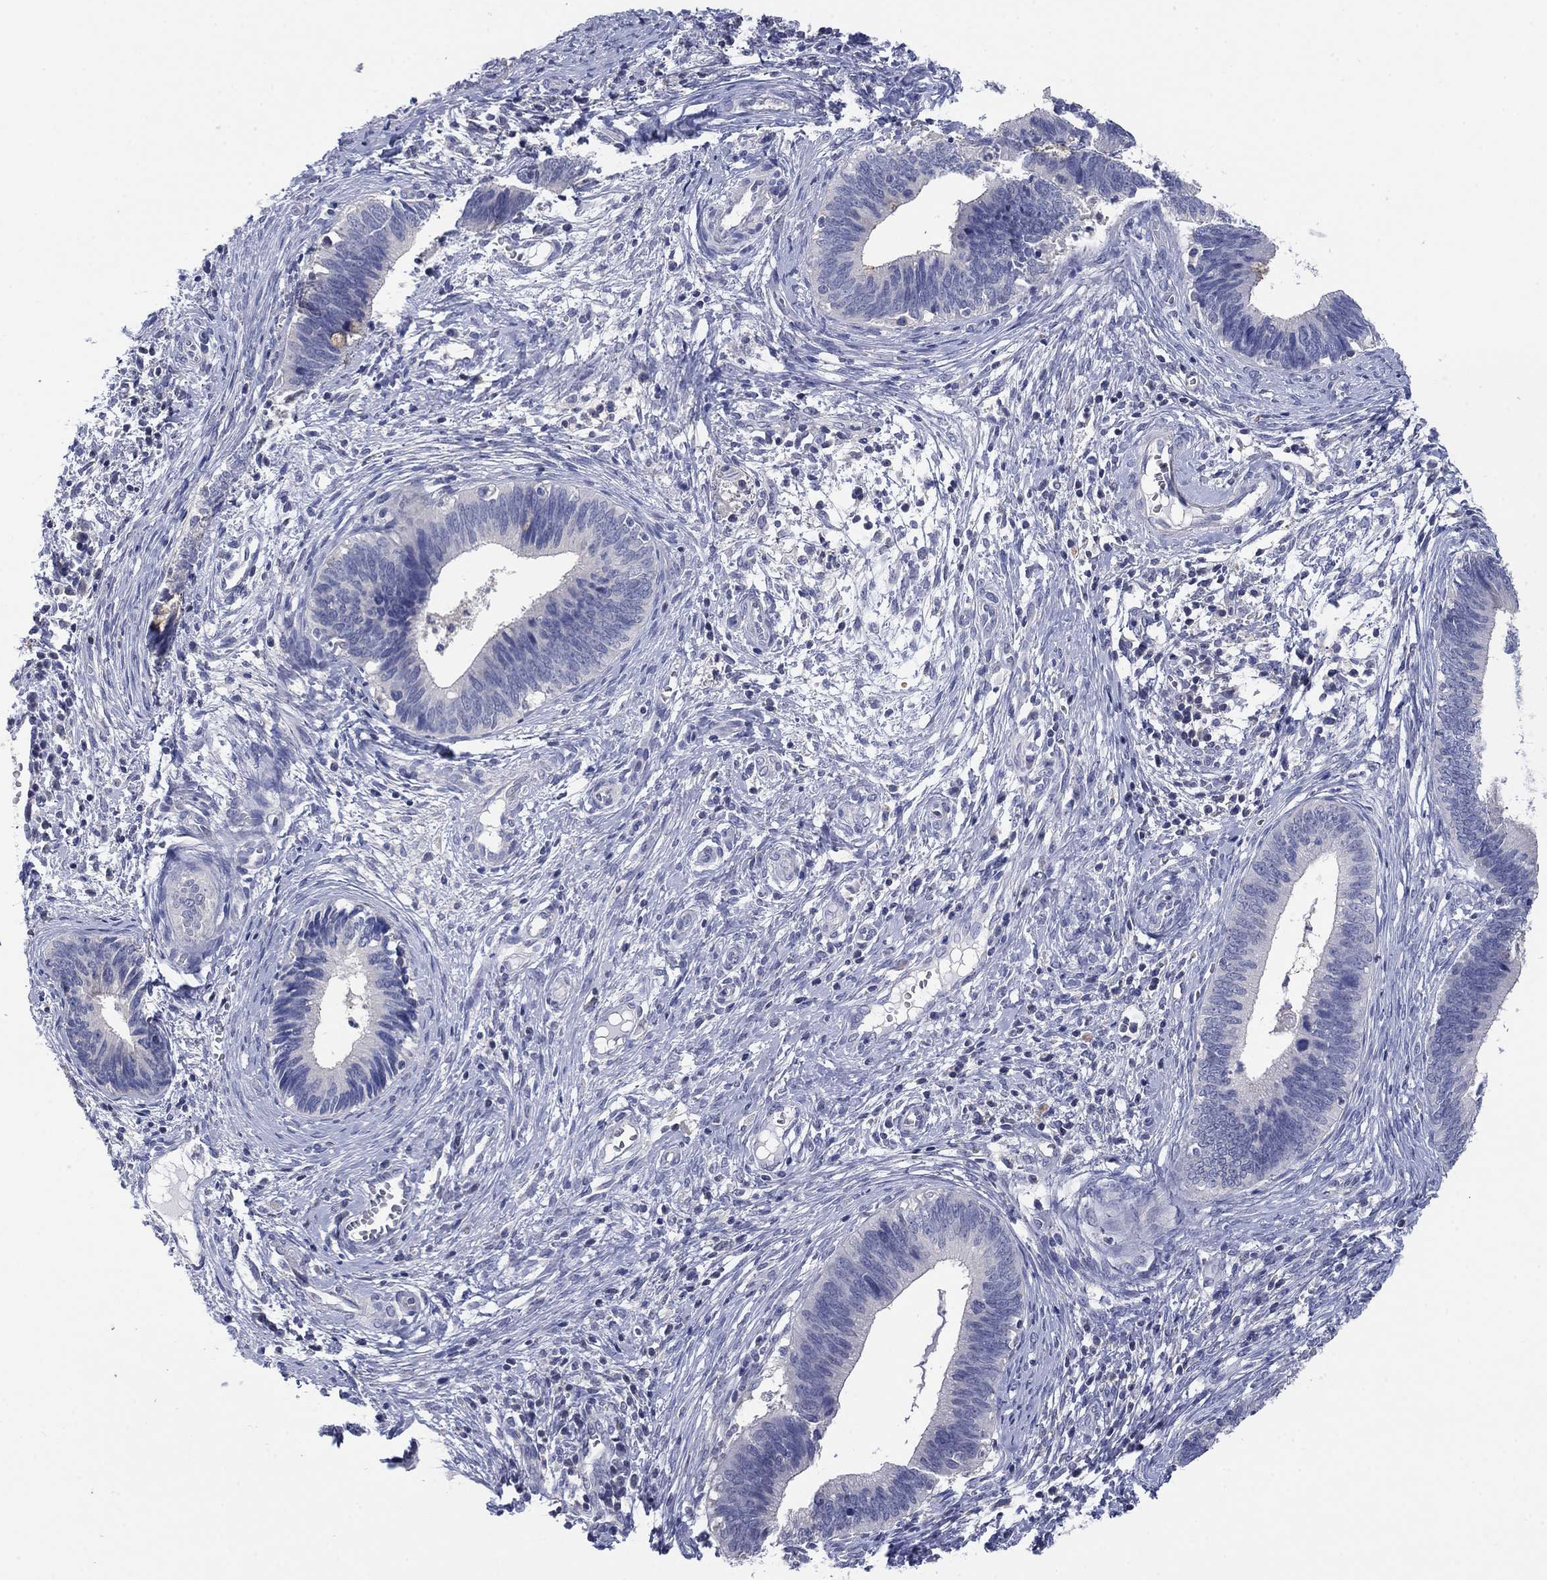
{"staining": {"intensity": "negative", "quantity": "none", "location": "none"}, "tissue": "cervical cancer", "cell_type": "Tumor cells", "image_type": "cancer", "snomed": [{"axis": "morphology", "description": "Adenocarcinoma, NOS"}, {"axis": "topography", "description": "Cervix"}], "caption": "The immunohistochemistry micrograph has no significant expression in tumor cells of cervical cancer tissue.", "gene": "FER1L6", "patient": {"sex": "female", "age": 42}}